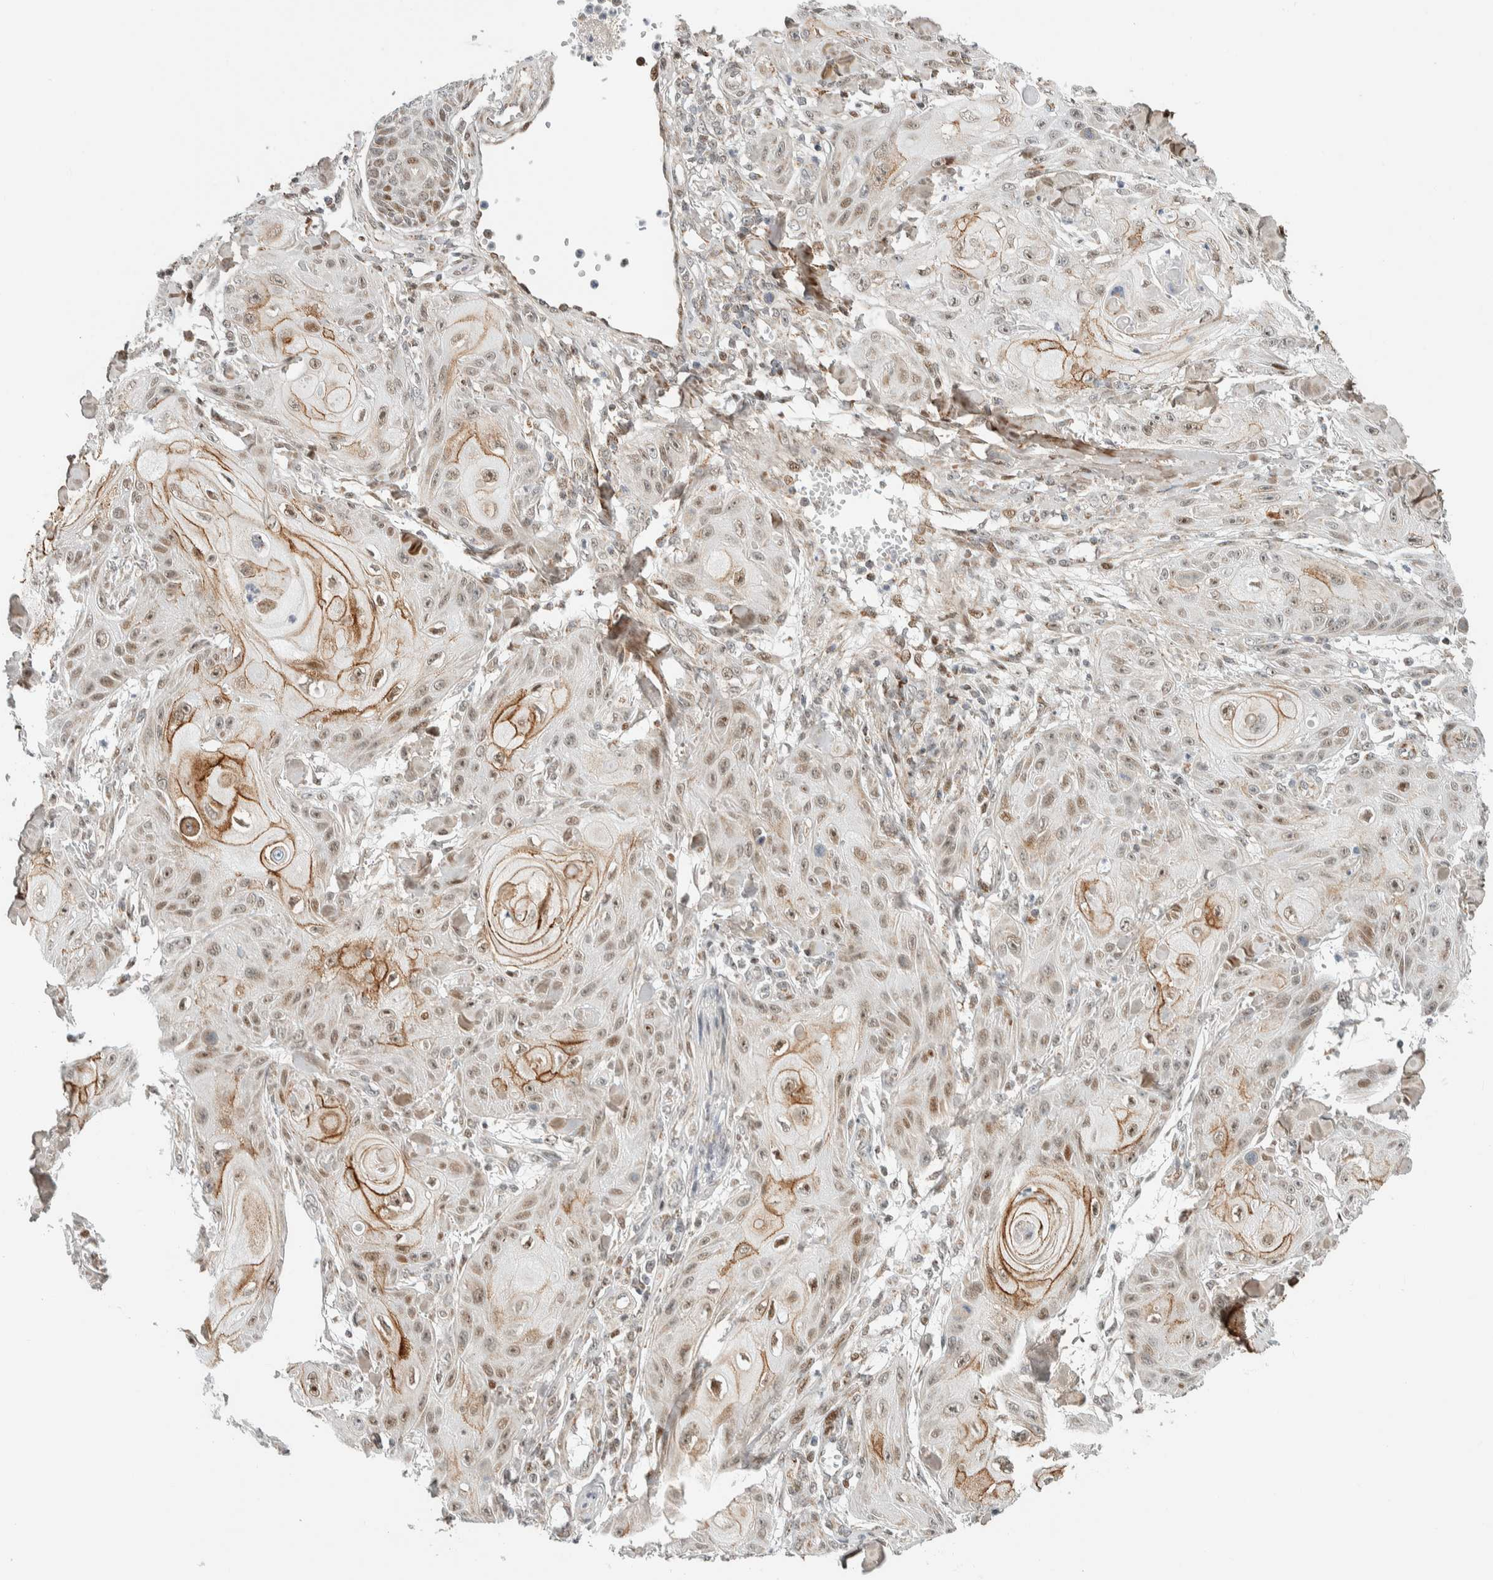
{"staining": {"intensity": "moderate", "quantity": ">75%", "location": "cytoplasmic/membranous,nuclear"}, "tissue": "skin cancer", "cell_type": "Tumor cells", "image_type": "cancer", "snomed": [{"axis": "morphology", "description": "Squamous cell carcinoma, NOS"}, {"axis": "topography", "description": "Skin"}], "caption": "The photomicrograph demonstrates immunohistochemical staining of squamous cell carcinoma (skin). There is moderate cytoplasmic/membranous and nuclear expression is appreciated in about >75% of tumor cells. (DAB (3,3'-diaminobenzidine) IHC with brightfield microscopy, high magnification).", "gene": "TSPAN32", "patient": {"sex": "male", "age": 74}}